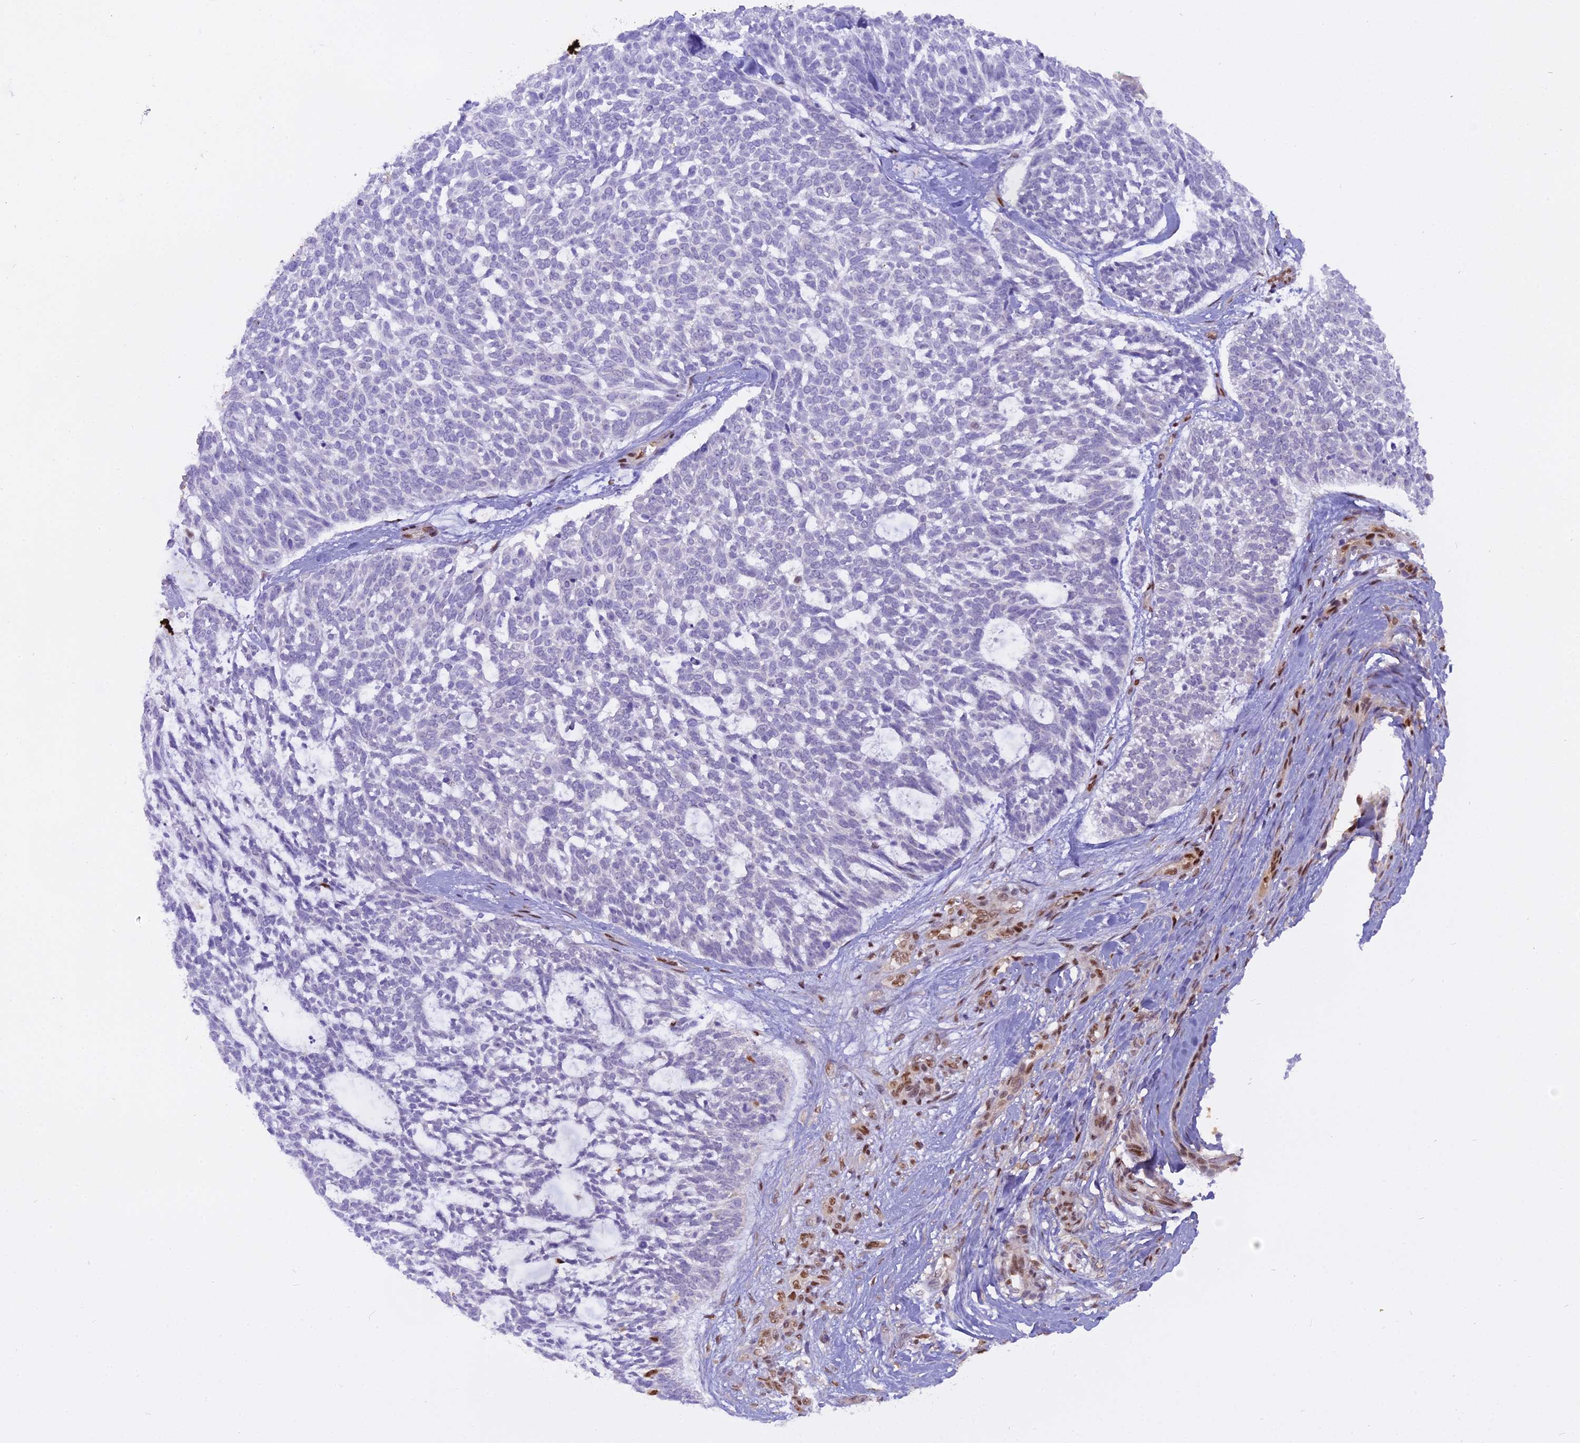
{"staining": {"intensity": "negative", "quantity": "none", "location": "none"}, "tissue": "skin cancer", "cell_type": "Tumor cells", "image_type": "cancer", "snomed": [{"axis": "morphology", "description": "Basal cell carcinoma"}, {"axis": "topography", "description": "Skin"}], "caption": "The immunohistochemistry image has no significant expression in tumor cells of basal cell carcinoma (skin) tissue.", "gene": "NPEPL1", "patient": {"sex": "male", "age": 88}}